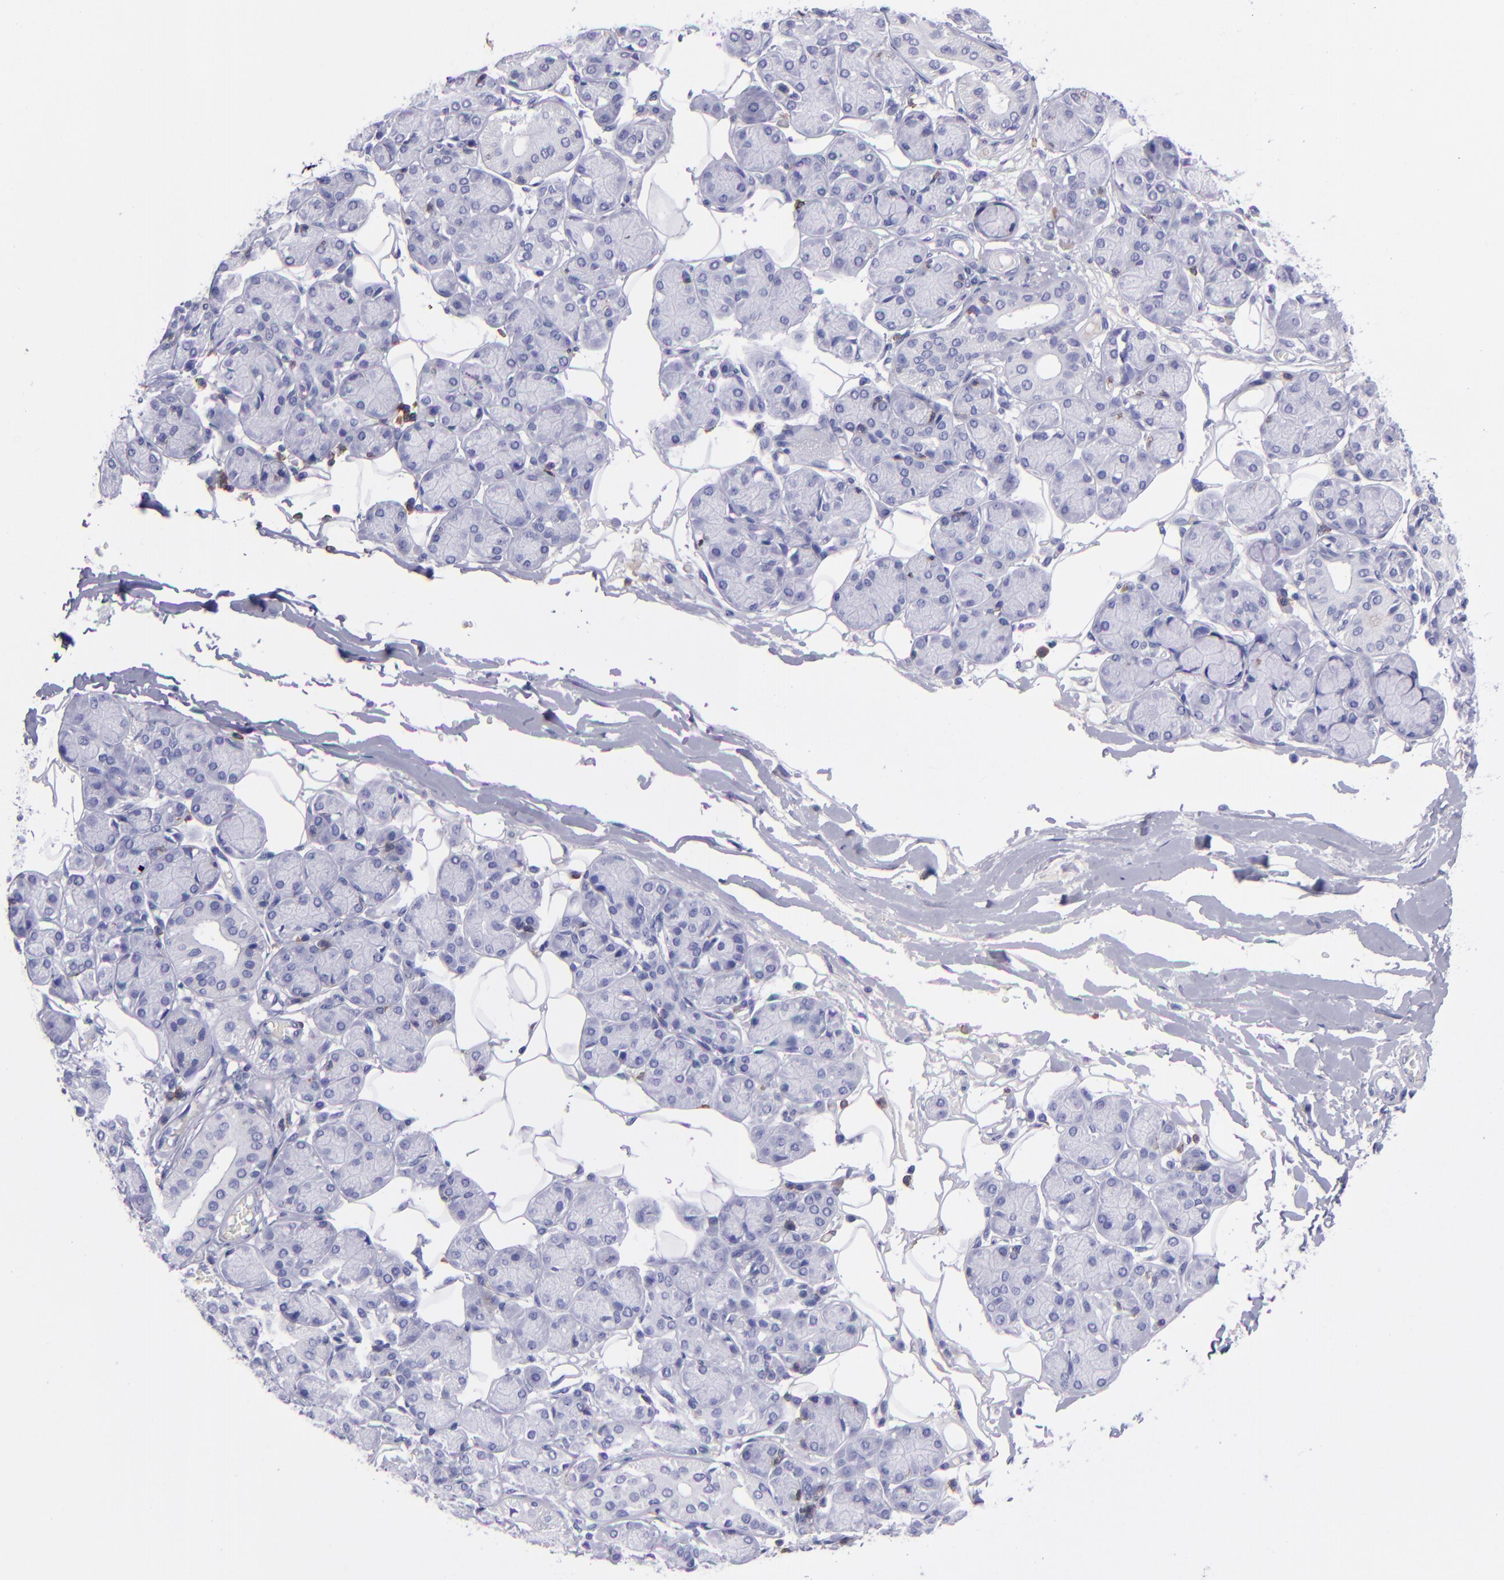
{"staining": {"intensity": "negative", "quantity": "none", "location": "none"}, "tissue": "salivary gland", "cell_type": "Glandular cells", "image_type": "normal", "snomed": [{"axis": "morphology", "description": "Normal tissue, NOS"}, {"axis": "topography", "description": "Salivary gland"}], "caption": "Immunohistochemistry of unremarkable salivary gland reveals no staining in glandular cells.", "gene": "CD6", "patient": {"sex": "male", "age": 54}}